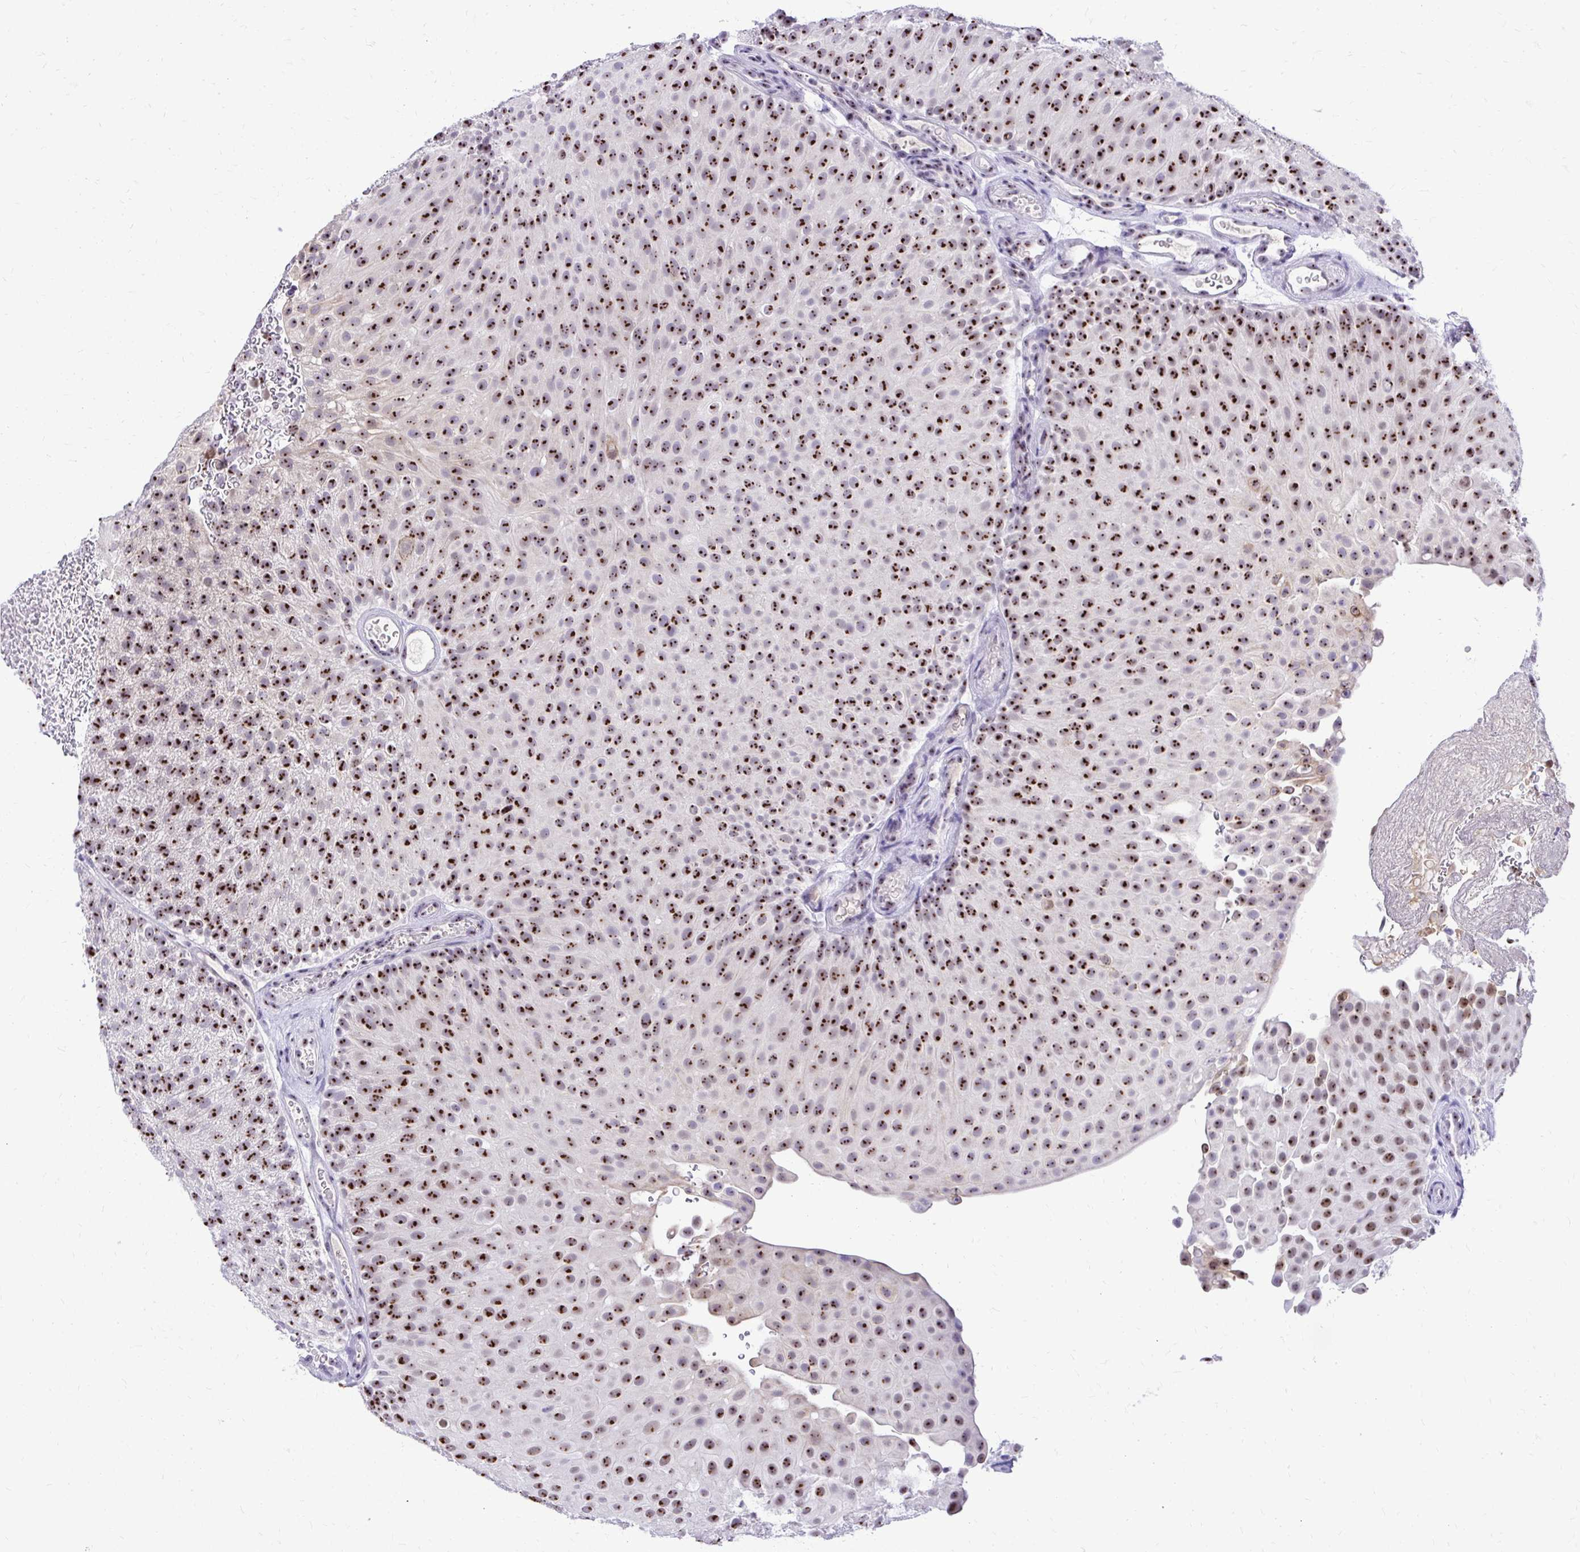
{"staining": {"intensity": "strong", "quantity": "25%-75%", "location": "nuclear"}, "tissue": "urothelial cancer", "cell_type": "Tumor cells", "image_type": "cancer", "snomed": [{"axis": "morphology", "description": "Urothelial carcinoma, Low grade"}, {"axis": "topography", "description": "Urinary bladder"}], "caption": "A brown stain shows strong nuclear positivity of a protein in human urothelial cancer tumor cells.", "gene": "NIFK", "patient": {"sex": "male", "age": 78}}